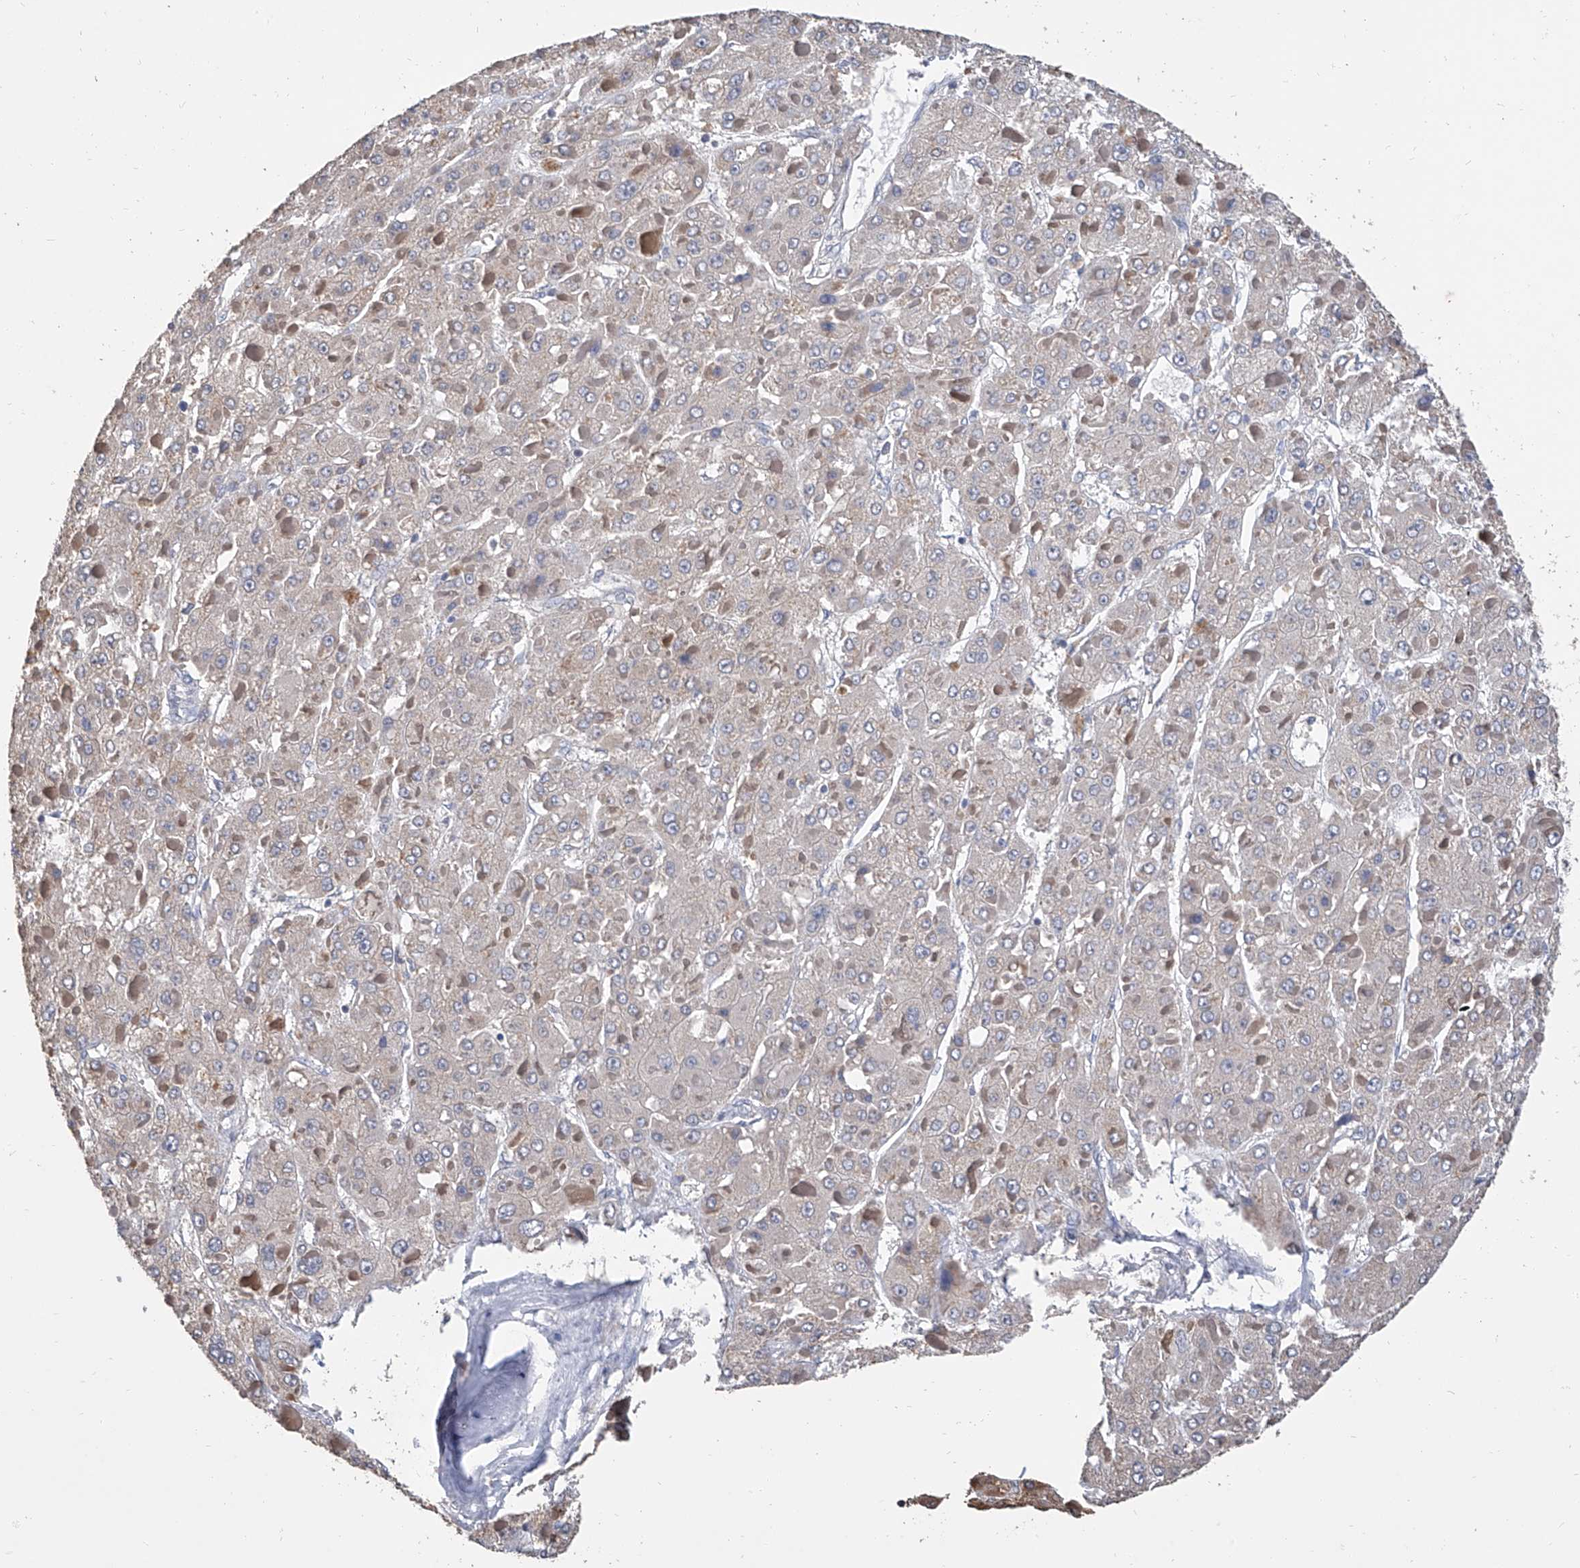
{"staining": {"intensity": "negative", "quantity": "none", "location": "none"}, "tissue": "liver cancer", "cell_type": "Tumor cells", "image_type": "cancer", "snomed": [{"axis": "morphology", "description": "Carcinoma, Hepatocellular, NOS"}, {"axis": "topography", "description": "Liver"}], "caption": "Image shows no significant protein expression in tumor cells of hepatocellular carcinoma (liver).", "gene": "GPT", "patient": {"sex": "female", "age": 73}}